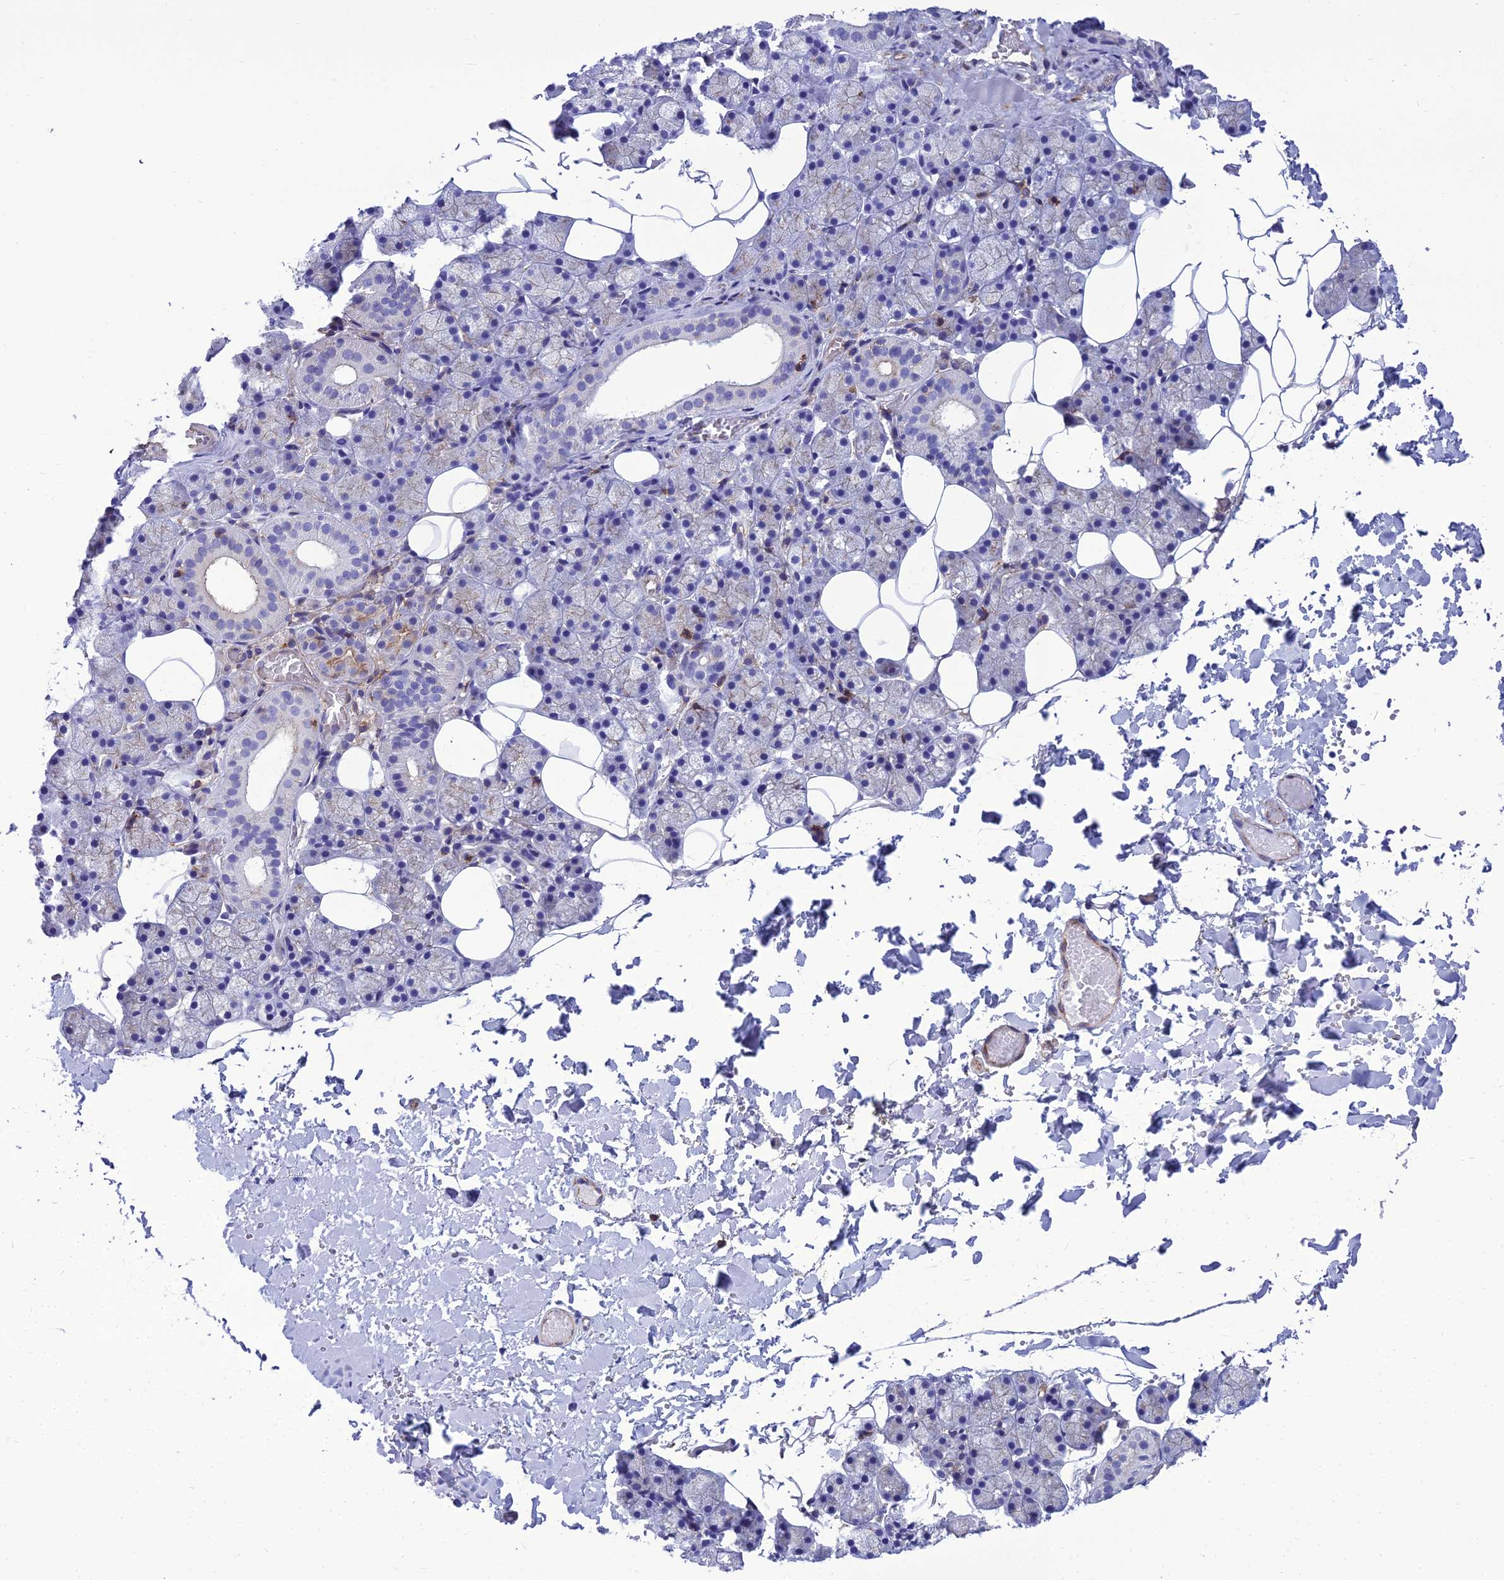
{"staining": {"intensity": "negative", "quantity": "none", "location": "none"}, "tissue": "salivary gland", "cell_type": "Glandular cells", "image_type": "normal", "snomed": [{"axis": "morphology", "description": "Normal tissue, NOS"}, {"axis": "topography", "description": "Salivary gland"}], "caption": "This is a photomicrograph of immunohistochemistry (IHC) staining of normal salivary gland, which shows no expression in glandular cells.", "gene": "PPP1R18", "patient": {"sex": "female", "age": 33}}